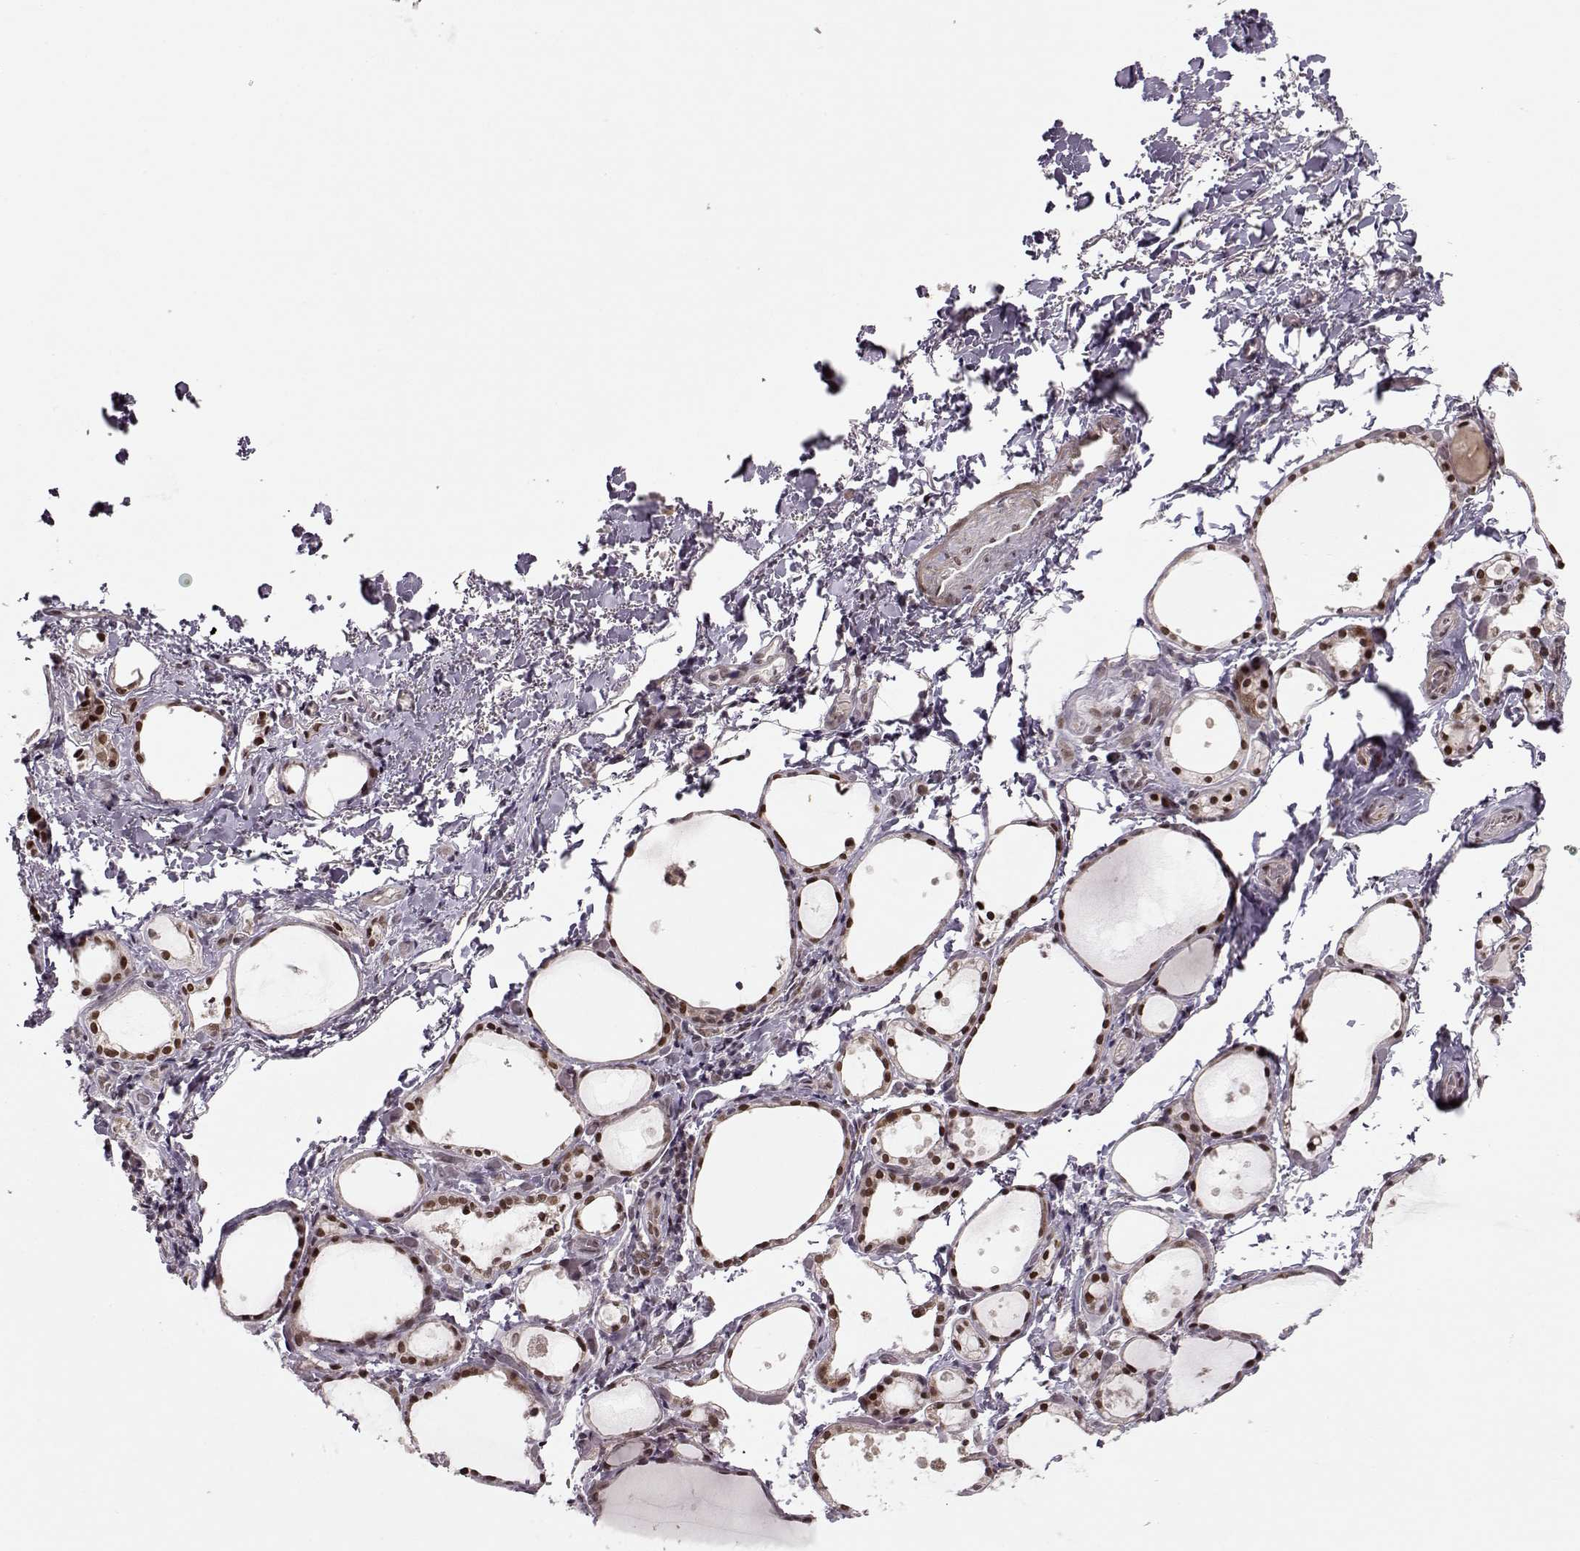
{"staining": {"intensity": "moderate", "quantity": ">75%", "location": "nuclear"}, "tissue": "thyroid gland", "cell_type": "Glandular cells", "image_type": "normal", "snomed": [{"axis": "morphology", "description": "Normal tissue, NOS"}, {"axis": "topography", "description": "Thyroid gland"}], "caption": "This image demonstrates IHC staining of normal human thyroid gland, with medium moderate nuclear positivity in approximately >75% of glandular cells.", "gene": "RAI1", "patient": {"sex": "male", "age": 68}}